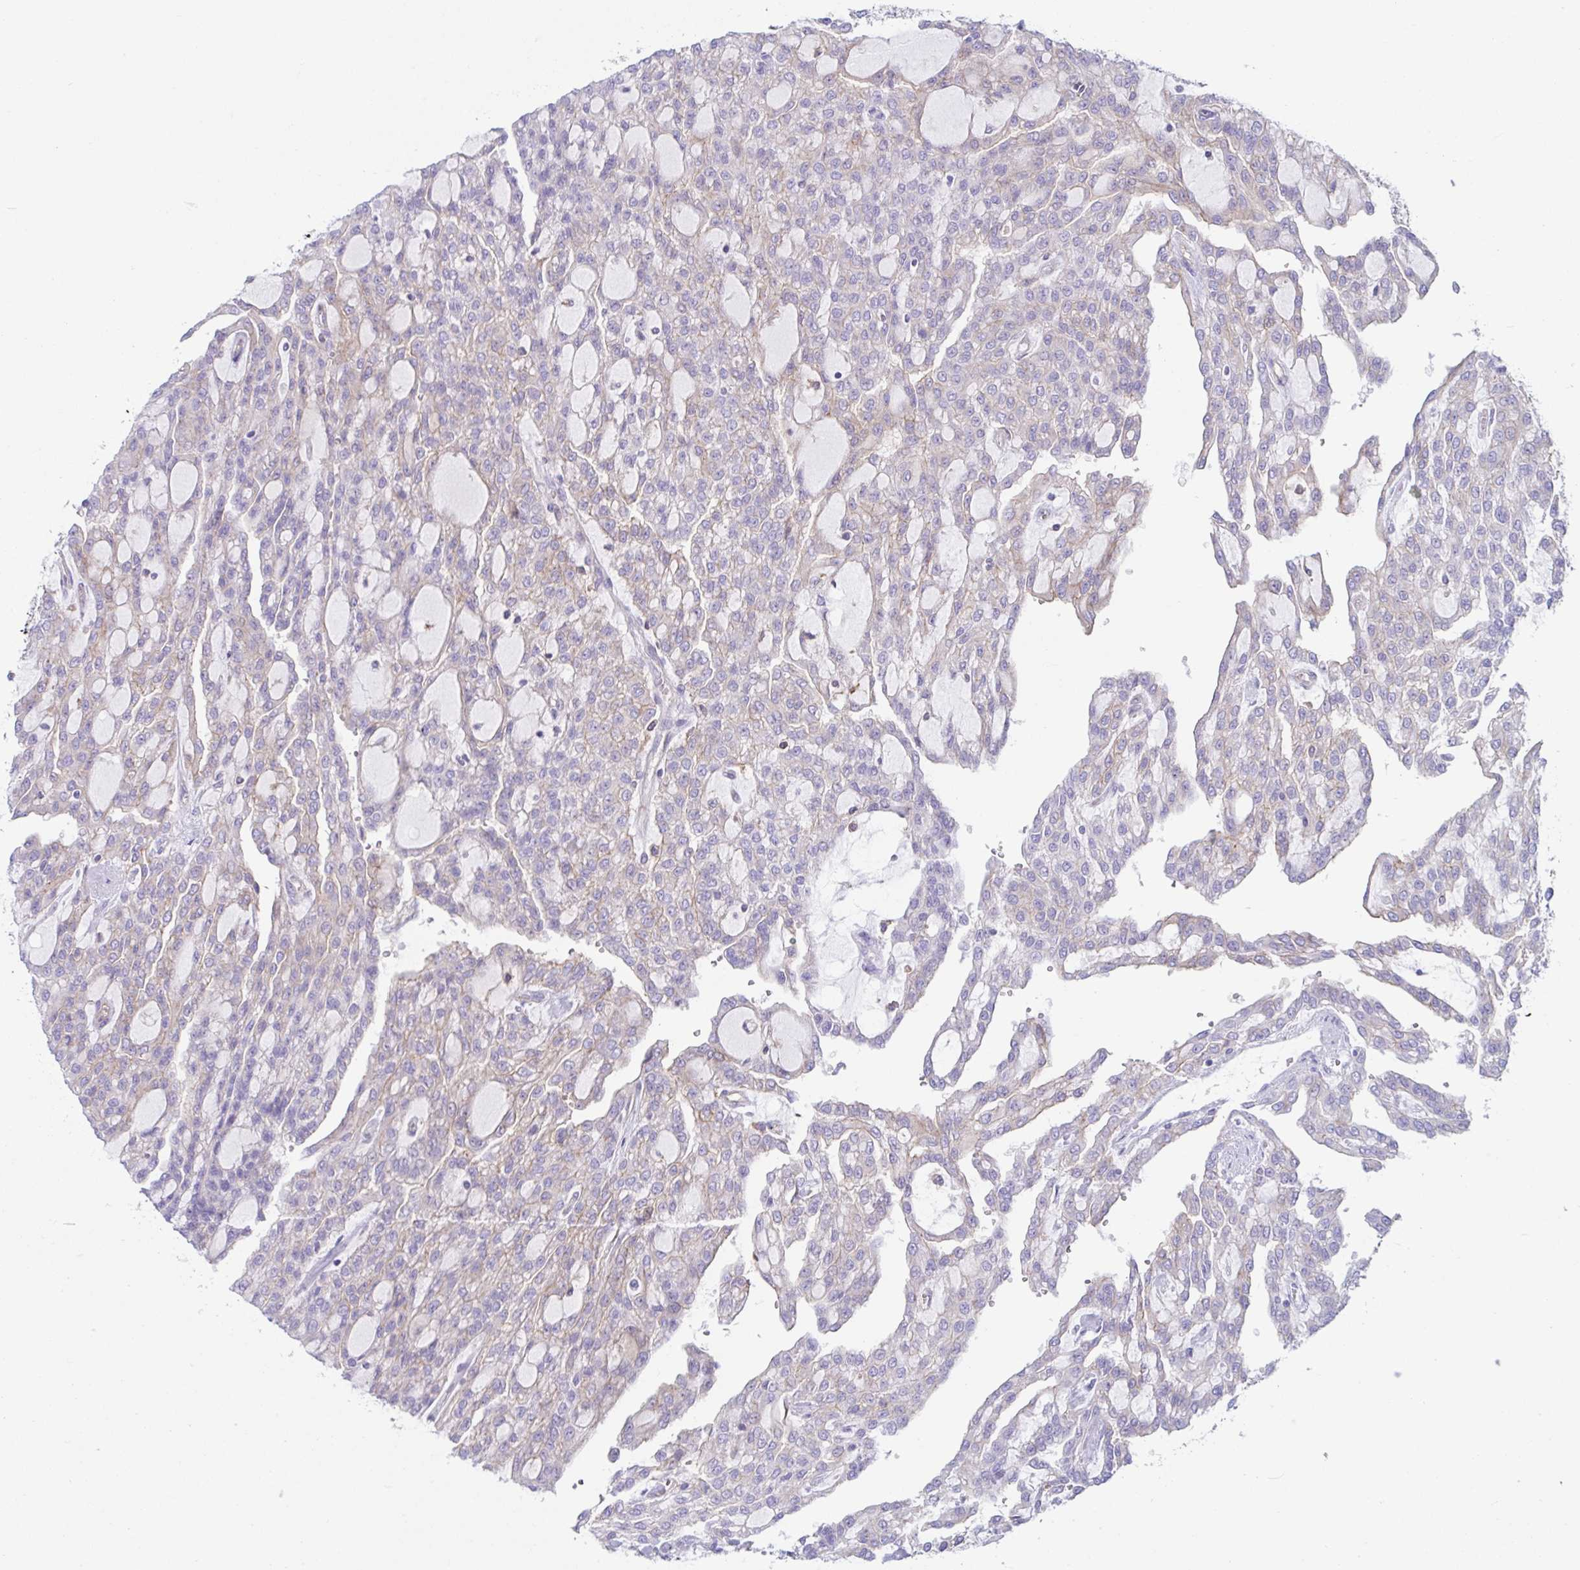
{"staining": {"intensity": "negative", "quantity": "none", "location": "none"}, "tissue": "renal cancer", "cell_type": "Tumor cells", "image_type": "cancer", "snomed": [{"axis": "morphology", "description": "Adenocarcinoma, NOS"}, {"axis": "topography", "description": "Kidney"}], "caption": "Tumor cells show no significant protein positivity in renal cancer (adenocarcinoma).", "gene": "TNNI2", "patient": {"sex": "male", "age": 63}}